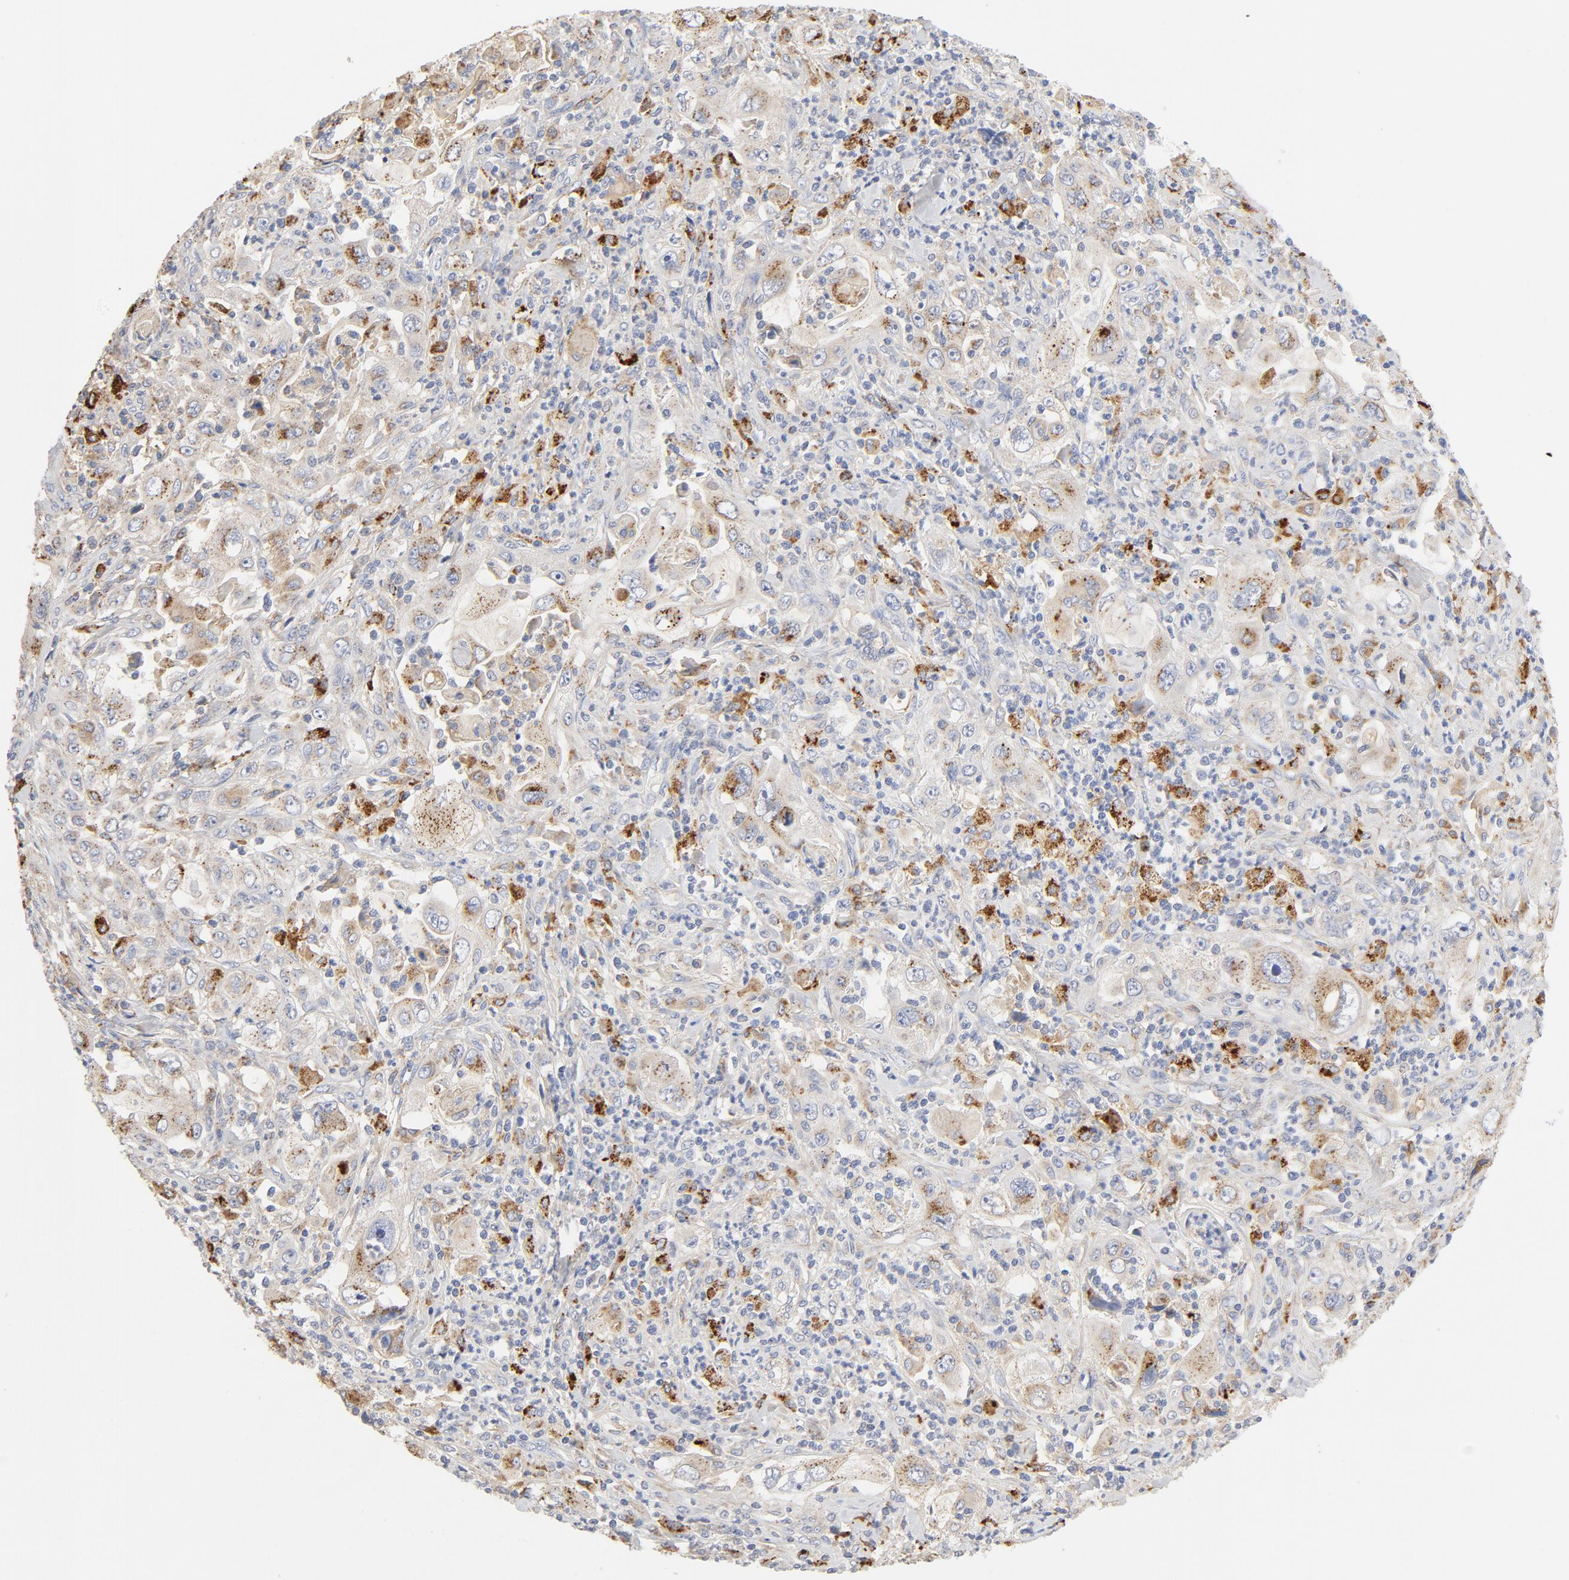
{"staining": {"intensity": "moderate", "quantity": "25%-75%", "location": "cytoplasmic/membranous"}, "tissue": "pancreatic cancer", "cell_type": "Tumor cells", "image_type": "cancer", "snomed": [{"axis": "morphology", "description": "Adenocarcinoma, NOS"}, {"axis": "topography", "description": "Pancreas"}], "caption": "The immunohistochemical stain shows moderate cytoplasmic/membranous staining in tumor cells of pancreatic cancer (adenocarcinoma) tissue.", "gene": "MAGEB17", "patient": {"sex": "male", "age": 70}}